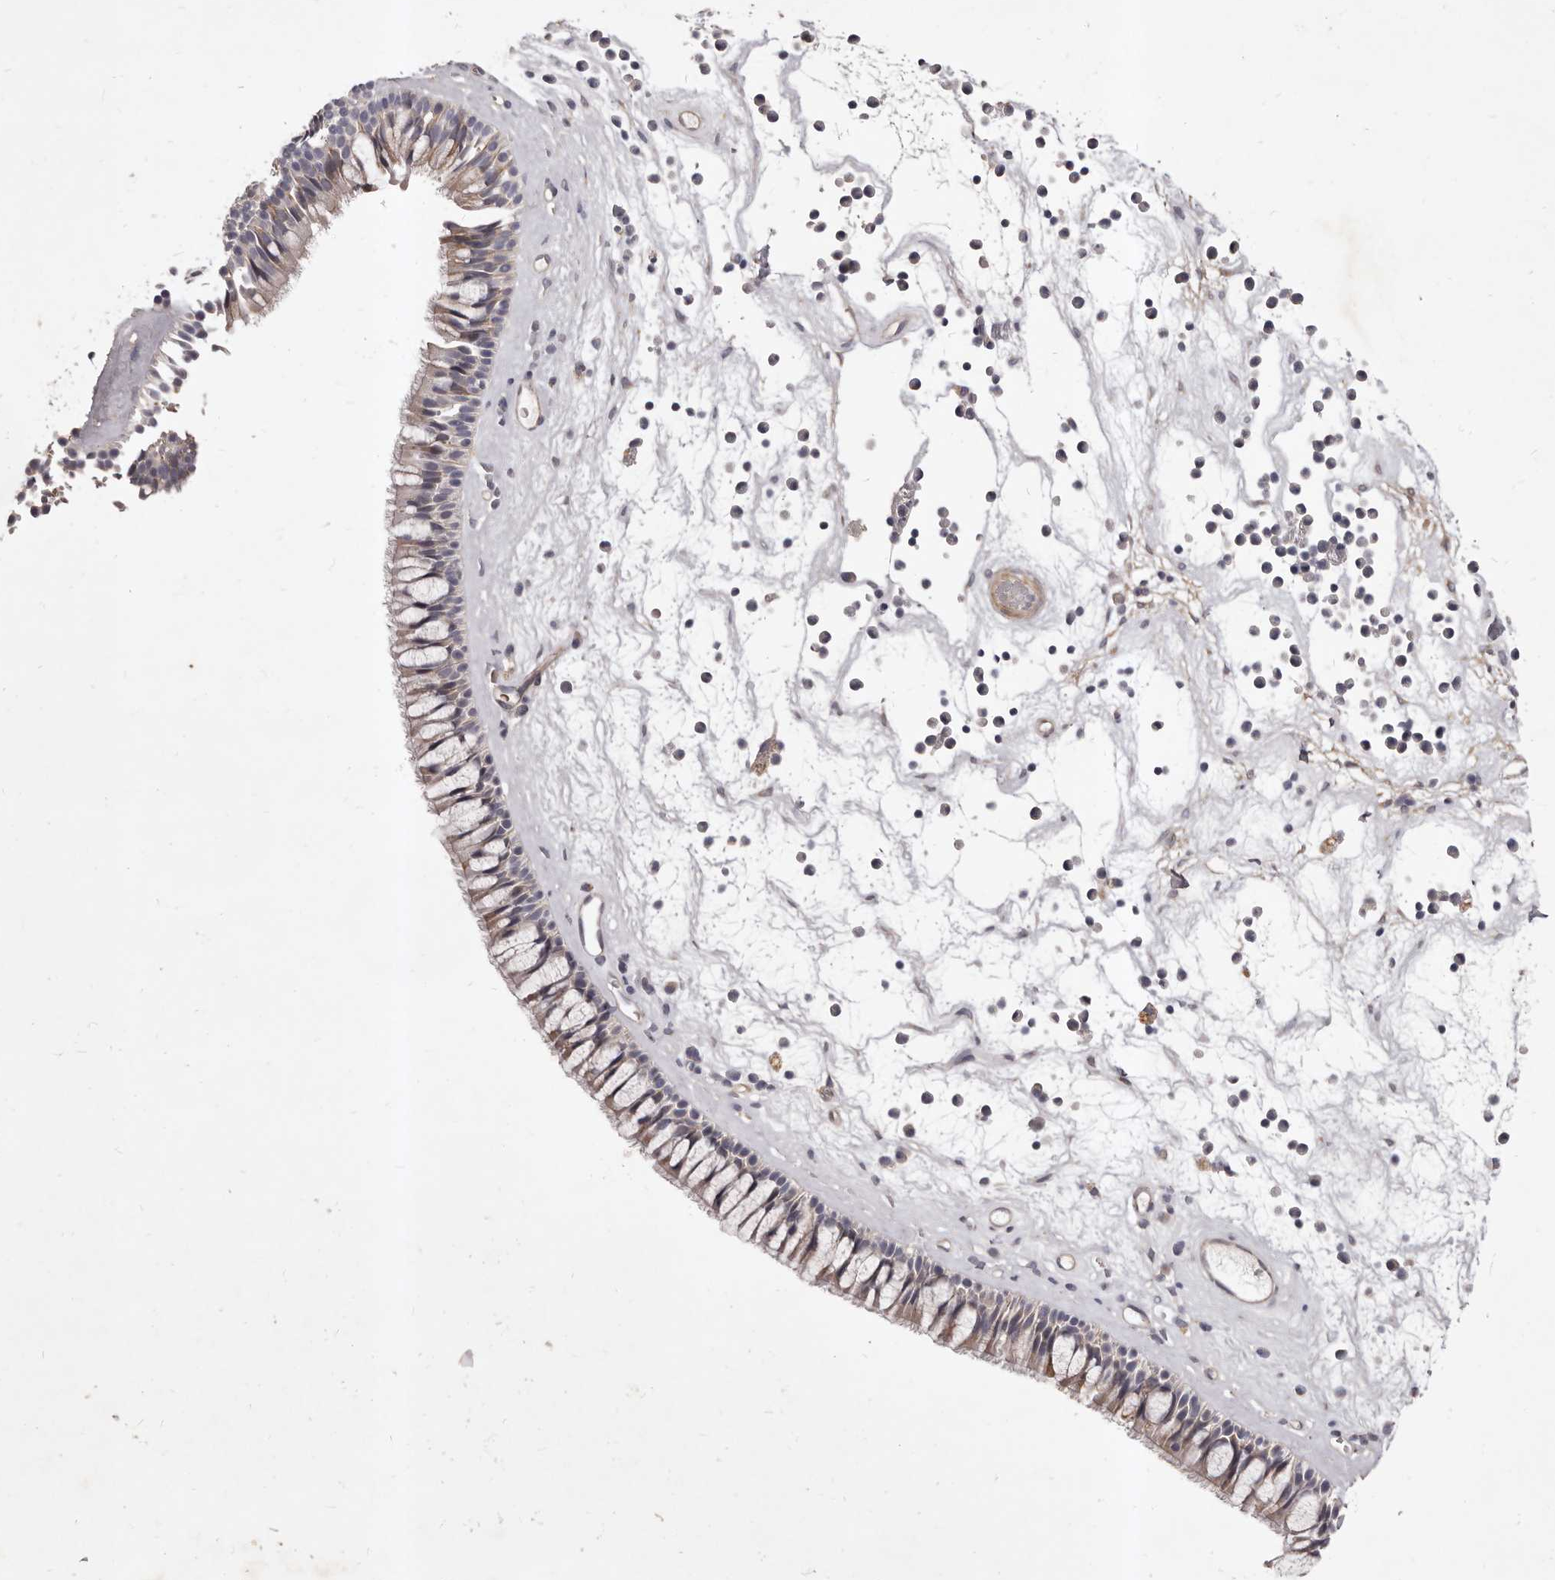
{"staining": {"intensity": "weak", "quantity": "25%-75%", "location": "cytoplasmic/membranous"}, "tissue": "nasopharynx", "cell_type": "Respiratory epithelial cells", "image_type": "normal", "snomed": [{"axis": "morphology", "description": "Normal tissue, NOS"}, {"axis": "topography", "description": "Nasopharynx"}], "caption": "DAB (3,3'-diaminobenzidine) immunohistochemical staining of benign nasopharynx shows weak cytoplasmic/membranous protein expression in approximately 25%-75% of respiratory epithelial cells.", "gene": "ALPK1", "patient": {"sex": "male", "age": 64}}